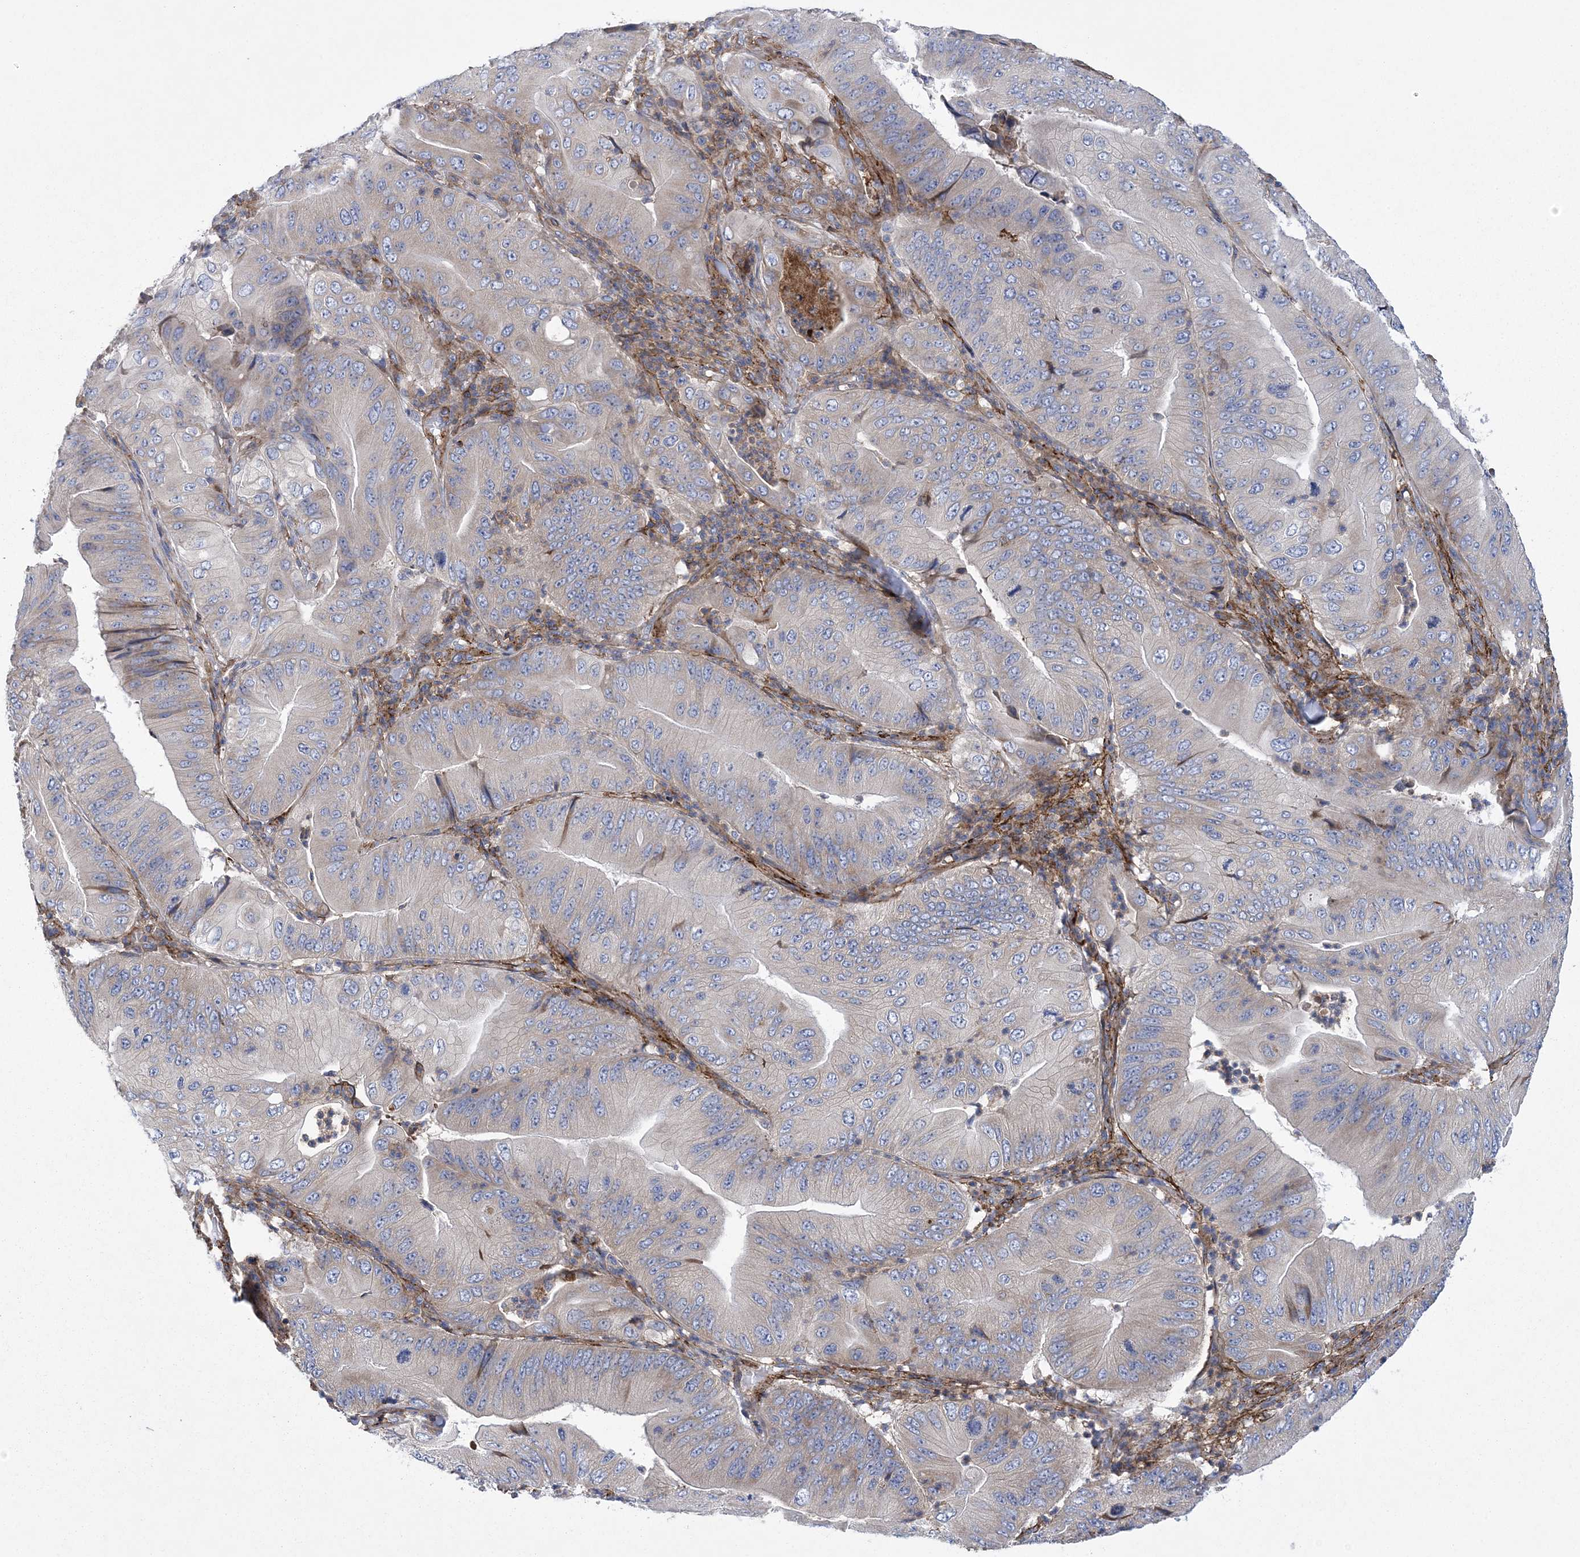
{"staining": {"intensity": "weak", "quantity": "<25%", "location": "cytoplasmic/membranous"}, "tissue": "pancreatic cancer", "cell_type": "Tumor cells", "image_type": "cancer", "snomed": [{"axis": "morphology", "description": "Adenocarcinoma, NOS"}, {"axis": "topography", "description": "Pancreas"}], "caption": "Immunohistochemical staining of pancreatic cancer shows no significant positivity in tumor cells.", "gene": "ARSJ", "patient": {"sex": "female", "age": 77}}